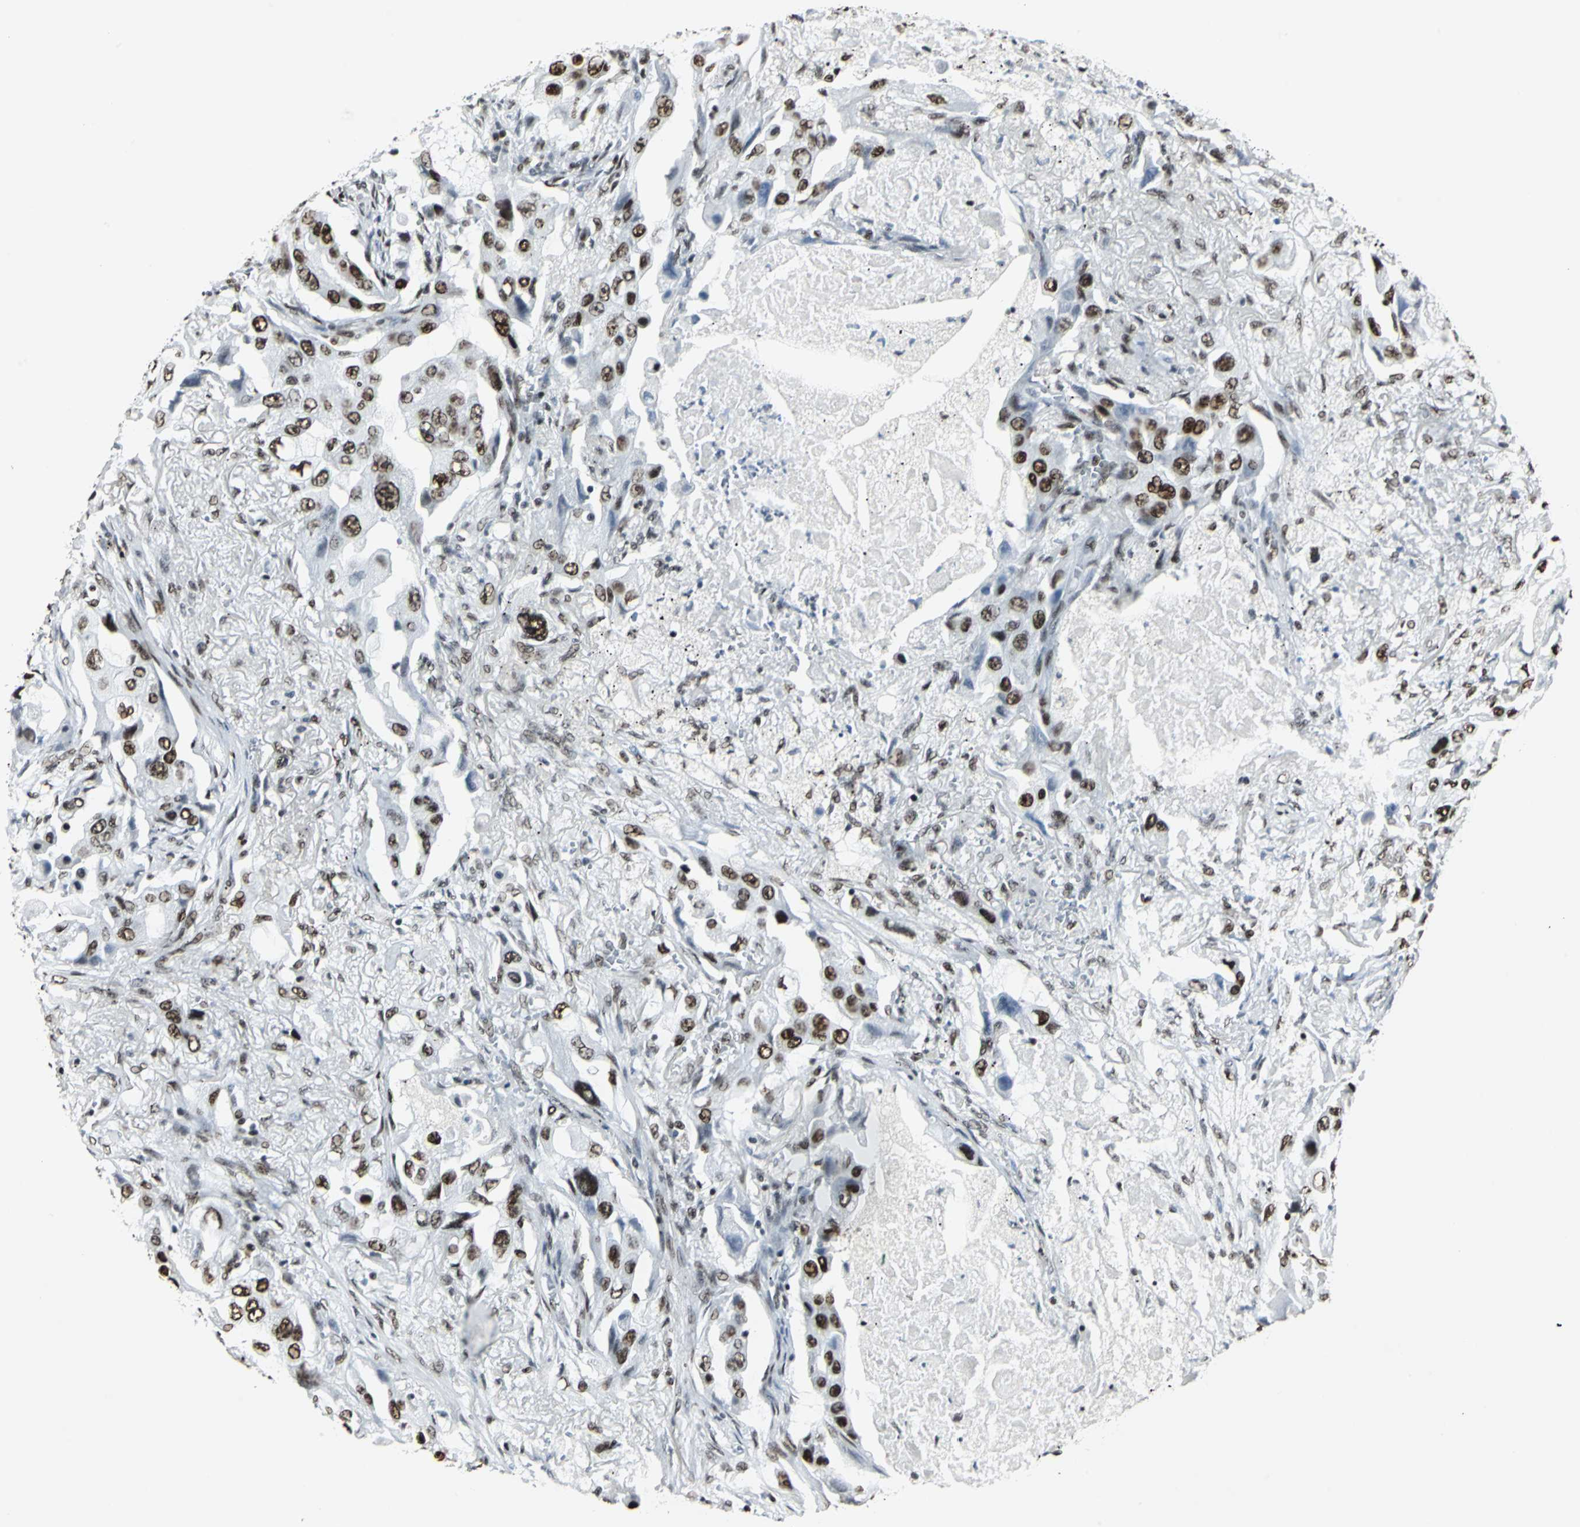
{"staining": {"intensity": "strong", "quantity": ">75%", "location": "nuclear"}, "tissue": "lung cancer", "cell_type": "Tumor cells", "image_type": "cancer", "snomed": [{"axis": "morphology", "description": "Adenocarcinoma, NOS"}, {"axis": "topography", "description": "Lung"}], "caption": "A brown stain shows strong nuclear expression of a protein in human lung cancer (adenocarcinoma) tumor cells.", "gene": "HDAC2", "patient": {"sex": "female", "age": 65}}